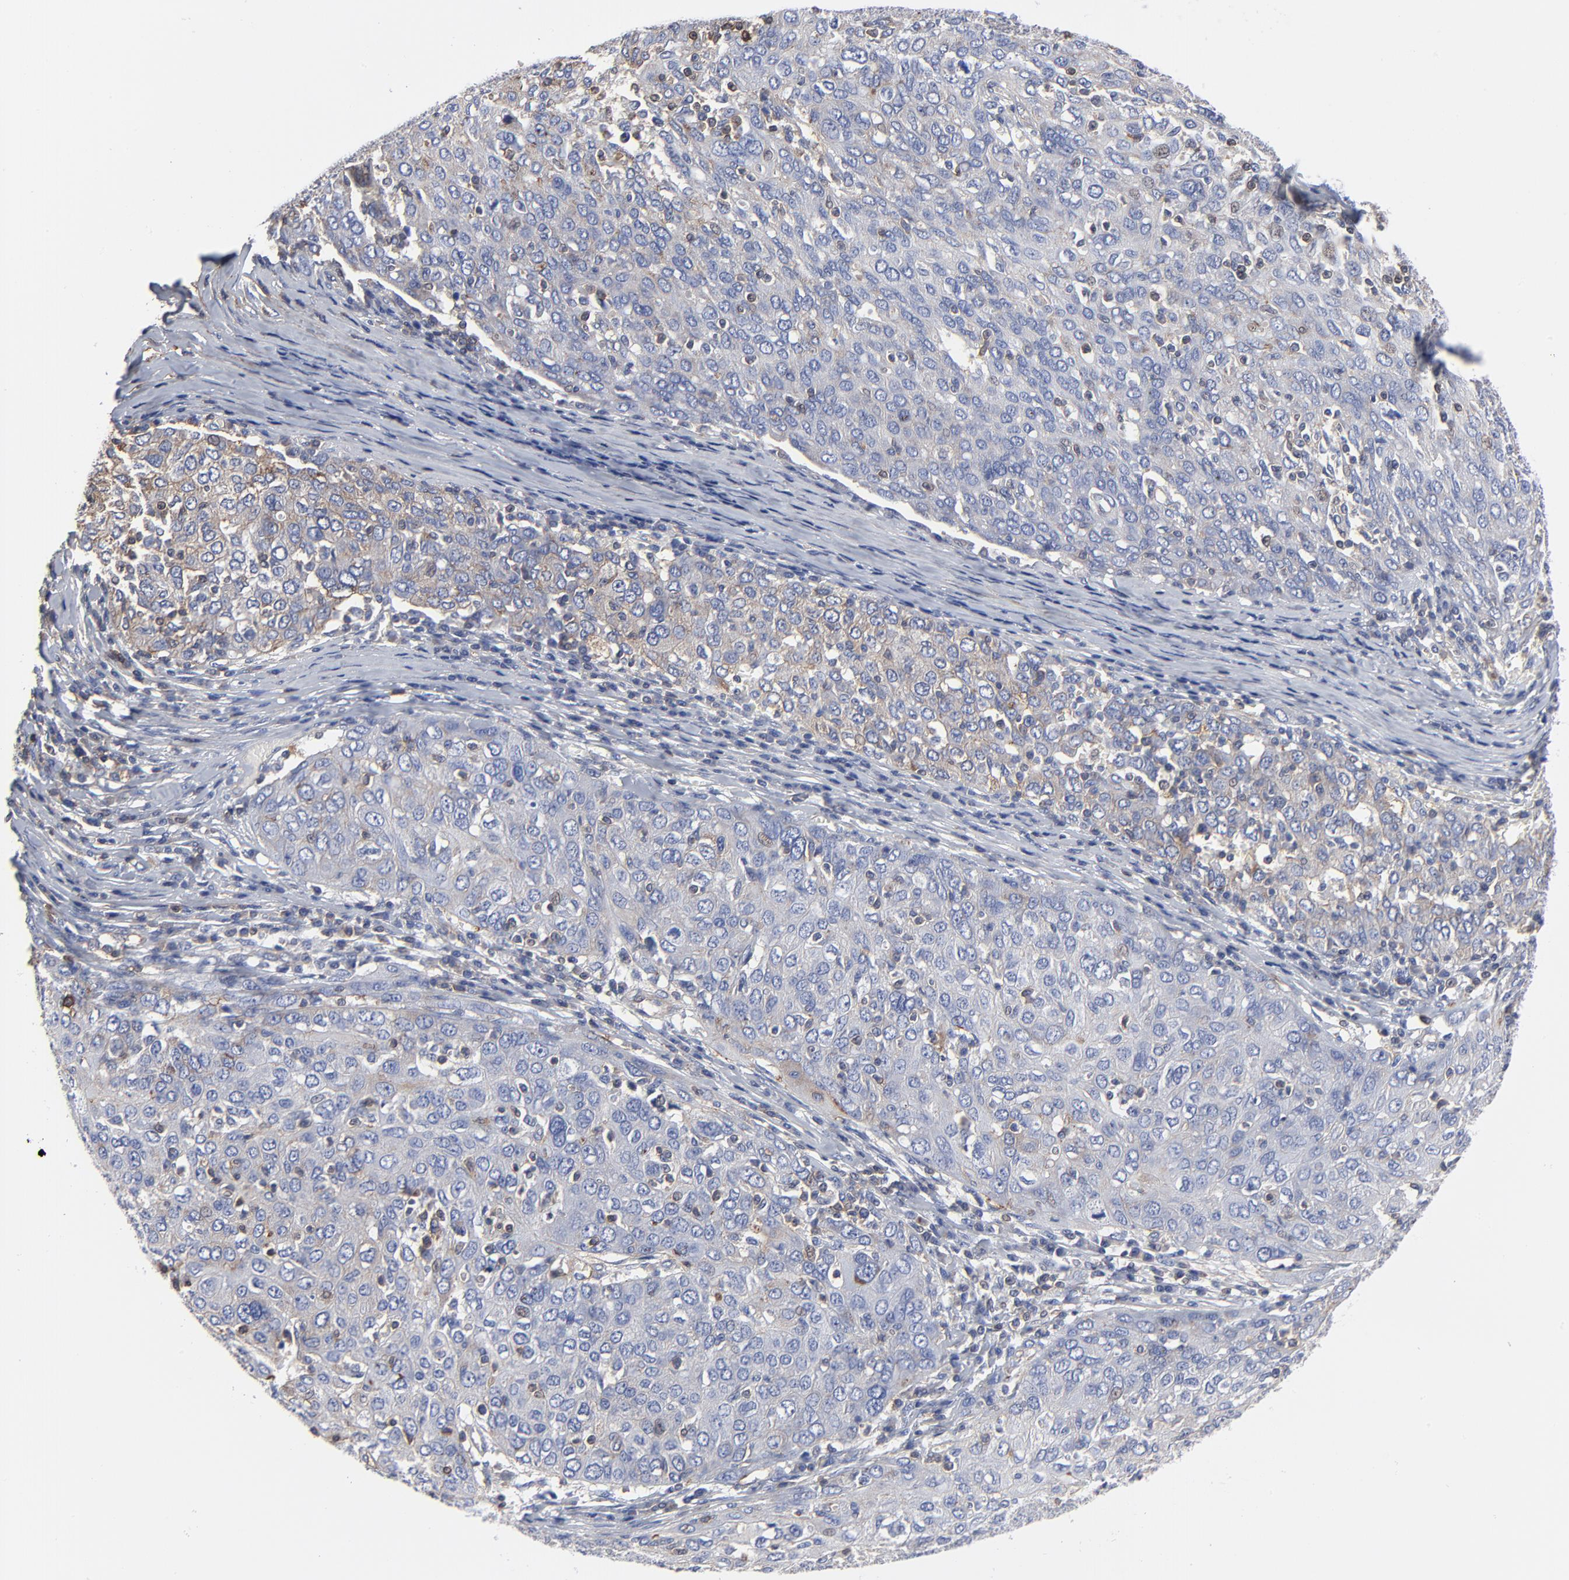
{"staining": {"intensity": "weak", "quantity": ">75%", "location": "cytoplasmic/membranous"}, "tissue": "ovarian cancer", "cell_type": "Tumor cells", "image_type": "cancer", "snomed": [{"axis": "morphology", "description": "Carcinoma, endometroid"}, {"axis": "topography", "description": "Ovary"}], "caption": "Brown immunohistochemical staining in human ovarian cancer demonstrates weak cytoplasmic/membranous positivity in about >75% of tumor cells. The staining was performed using DAB (3,3'-diaminobenzidine), with brown indicating positive protein expression. Nuclei are stained blue with hematoxylin.", "gene": "ACTA2", "patient": {"sex": "female", "age": 50}}